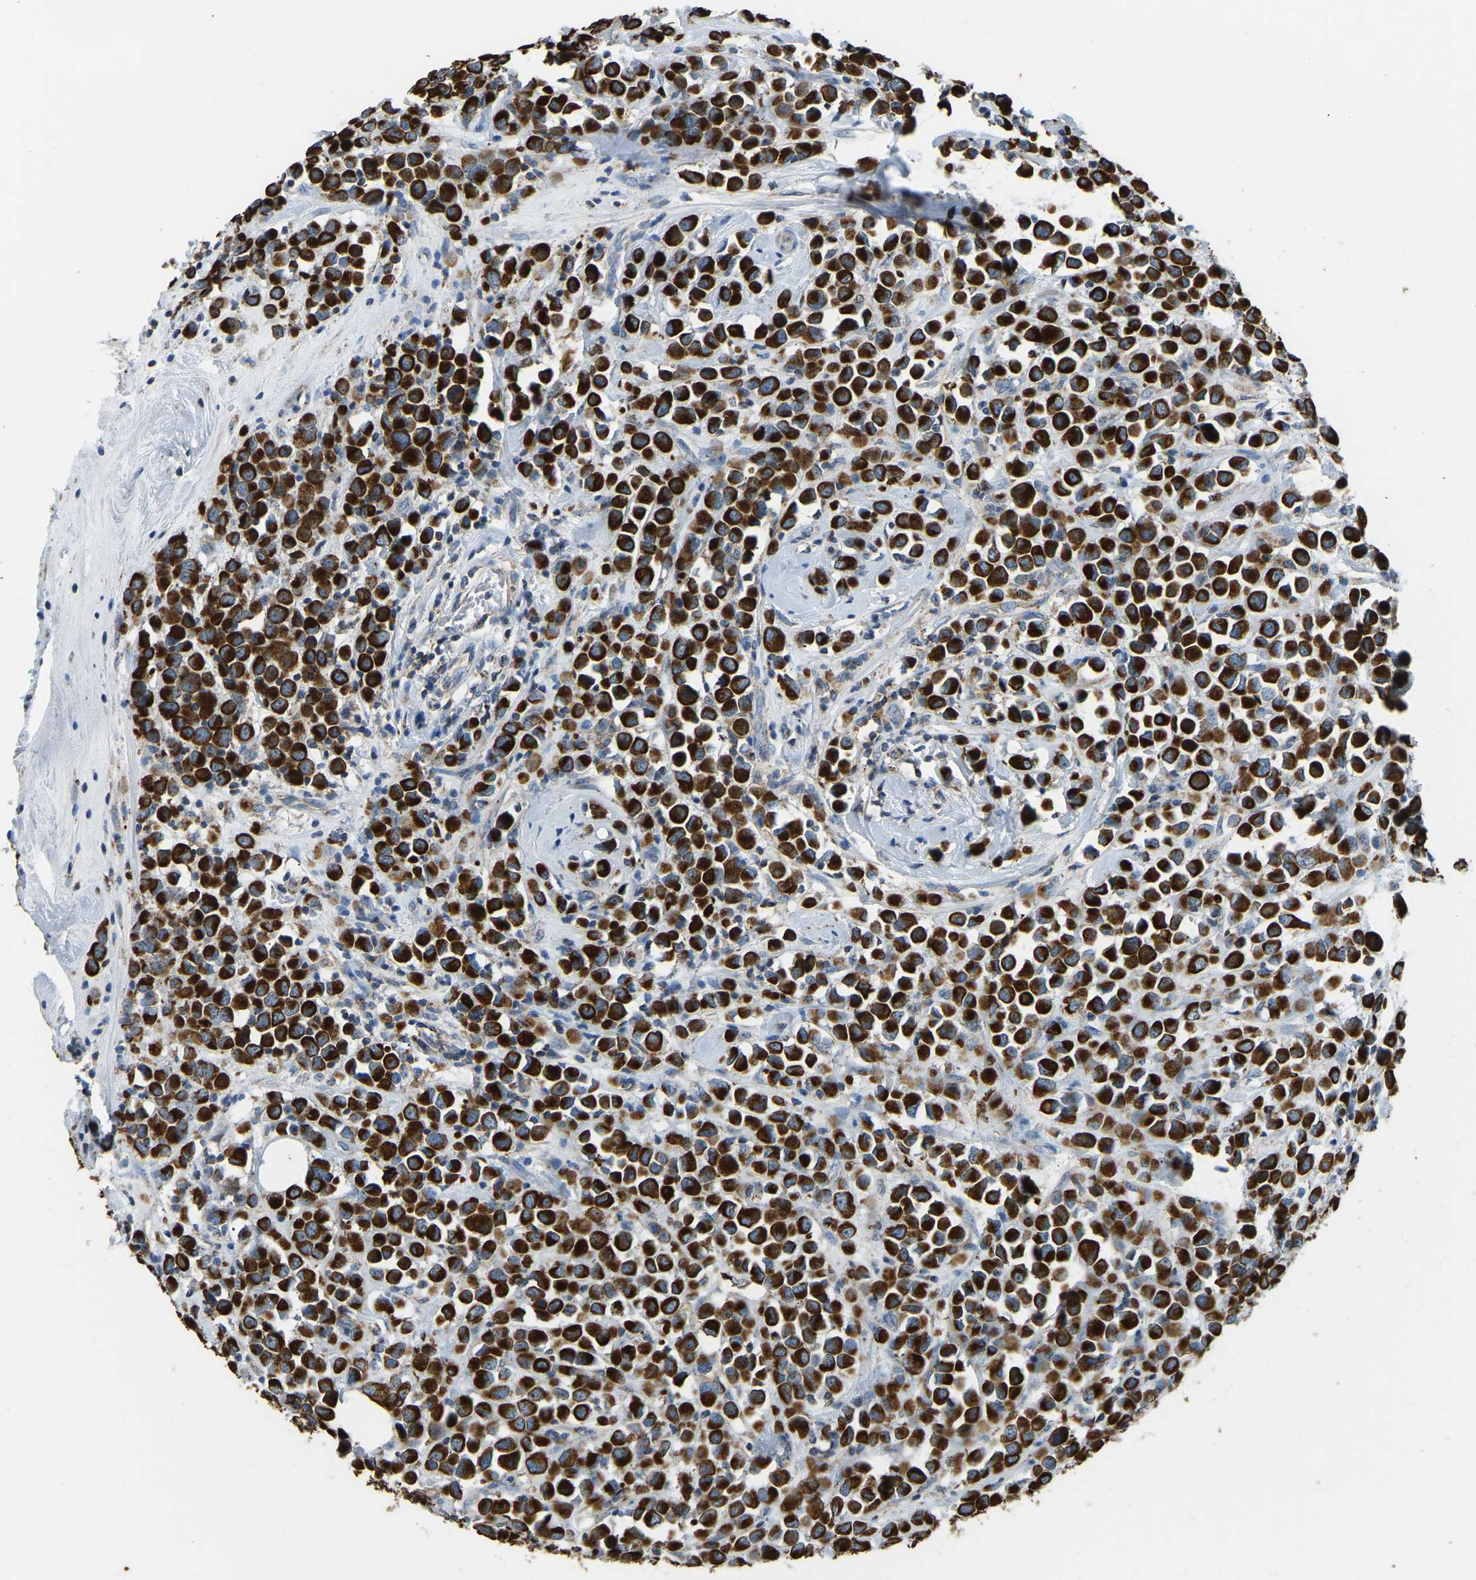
{"staining": {"intensity": "strong", "quantity": ">75%", "location": "cytoplasmic/membranous"}, "tissue": "breast cancer", "cell_type": "Tumor cells", "image_type": "cancer", "snomed": [{"axis": "morphology", "description": "Duct carcinoma"}, {"axis": "topography", "description": "Breast"}], "caption": "IHC of human breast cancer (intraductal carcinoma) demonstrates high levels of strong cytoplasmic/membranous staining in approximately >75% of tumor cells.", "gene": "ZNF200", "patient": {"sex": "female", "age": 61}}